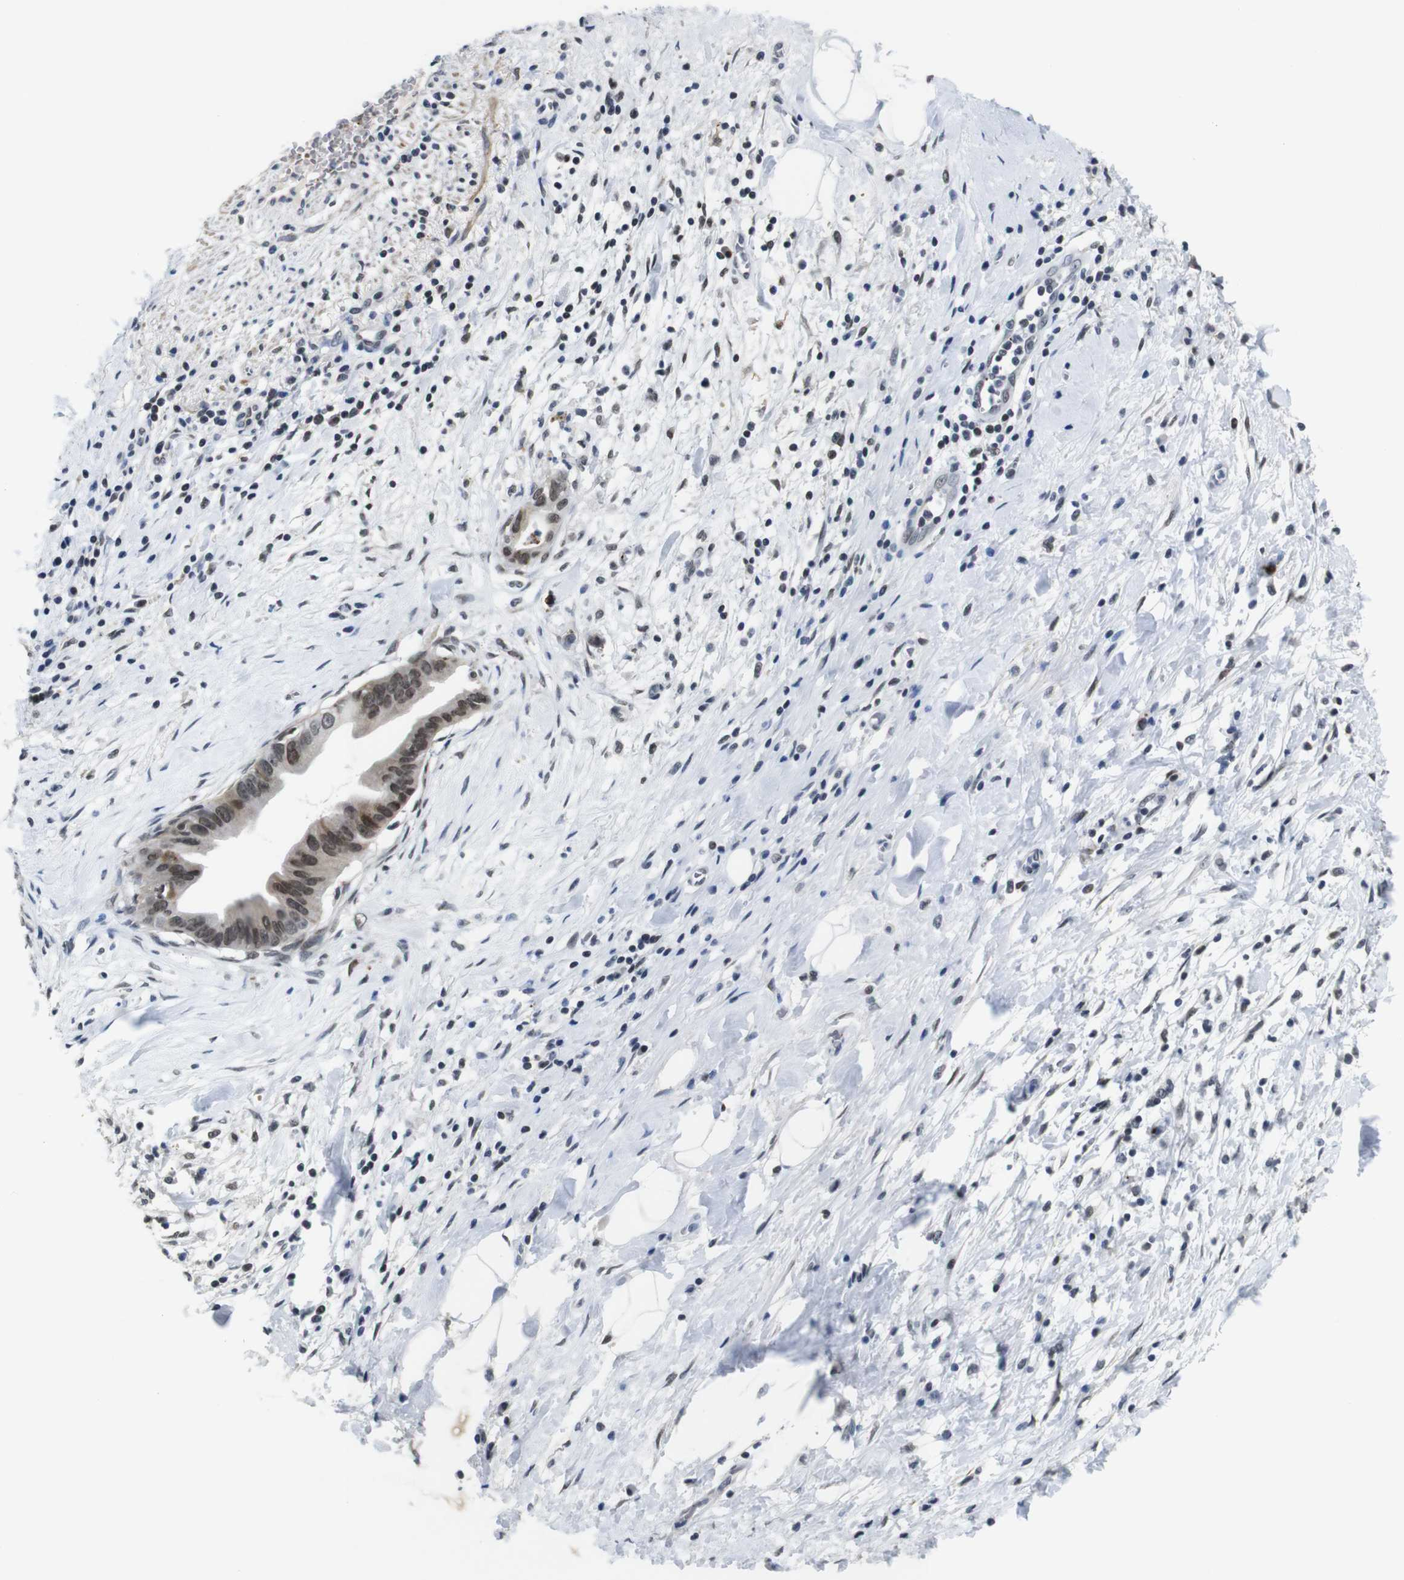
{"staining": {"intensity": "moderate", "quantity": ">75%", "location": "cytoplasmic/membranous,nuclear"}, "tissue": "pancreatic cancer", "cell_type": "Tumor cells", "image_type": "cancer", "snomed": [{"axis": "morphology", "description": "Adenocarcinoma, NOS"}, {"axis": "topography", "description": "Pancreas"}], "caption": "IHC staining of adenocarcinoma (pancreatic), which demonstrates medium levels of moderate cytoplasmic/membranous and nuclear positivity in approximately >75% of tumor cells indicating moderate cytoplasmic/membranous and nuclear protein staining. The staining was performed using DAB (3,3'-diaminobenzidine) (brown) for protein detection and nuclei were counterstained in hematoxylin (blue).", "gene": "ILDR2", "patient": {"sex": "male", "age": 55}}